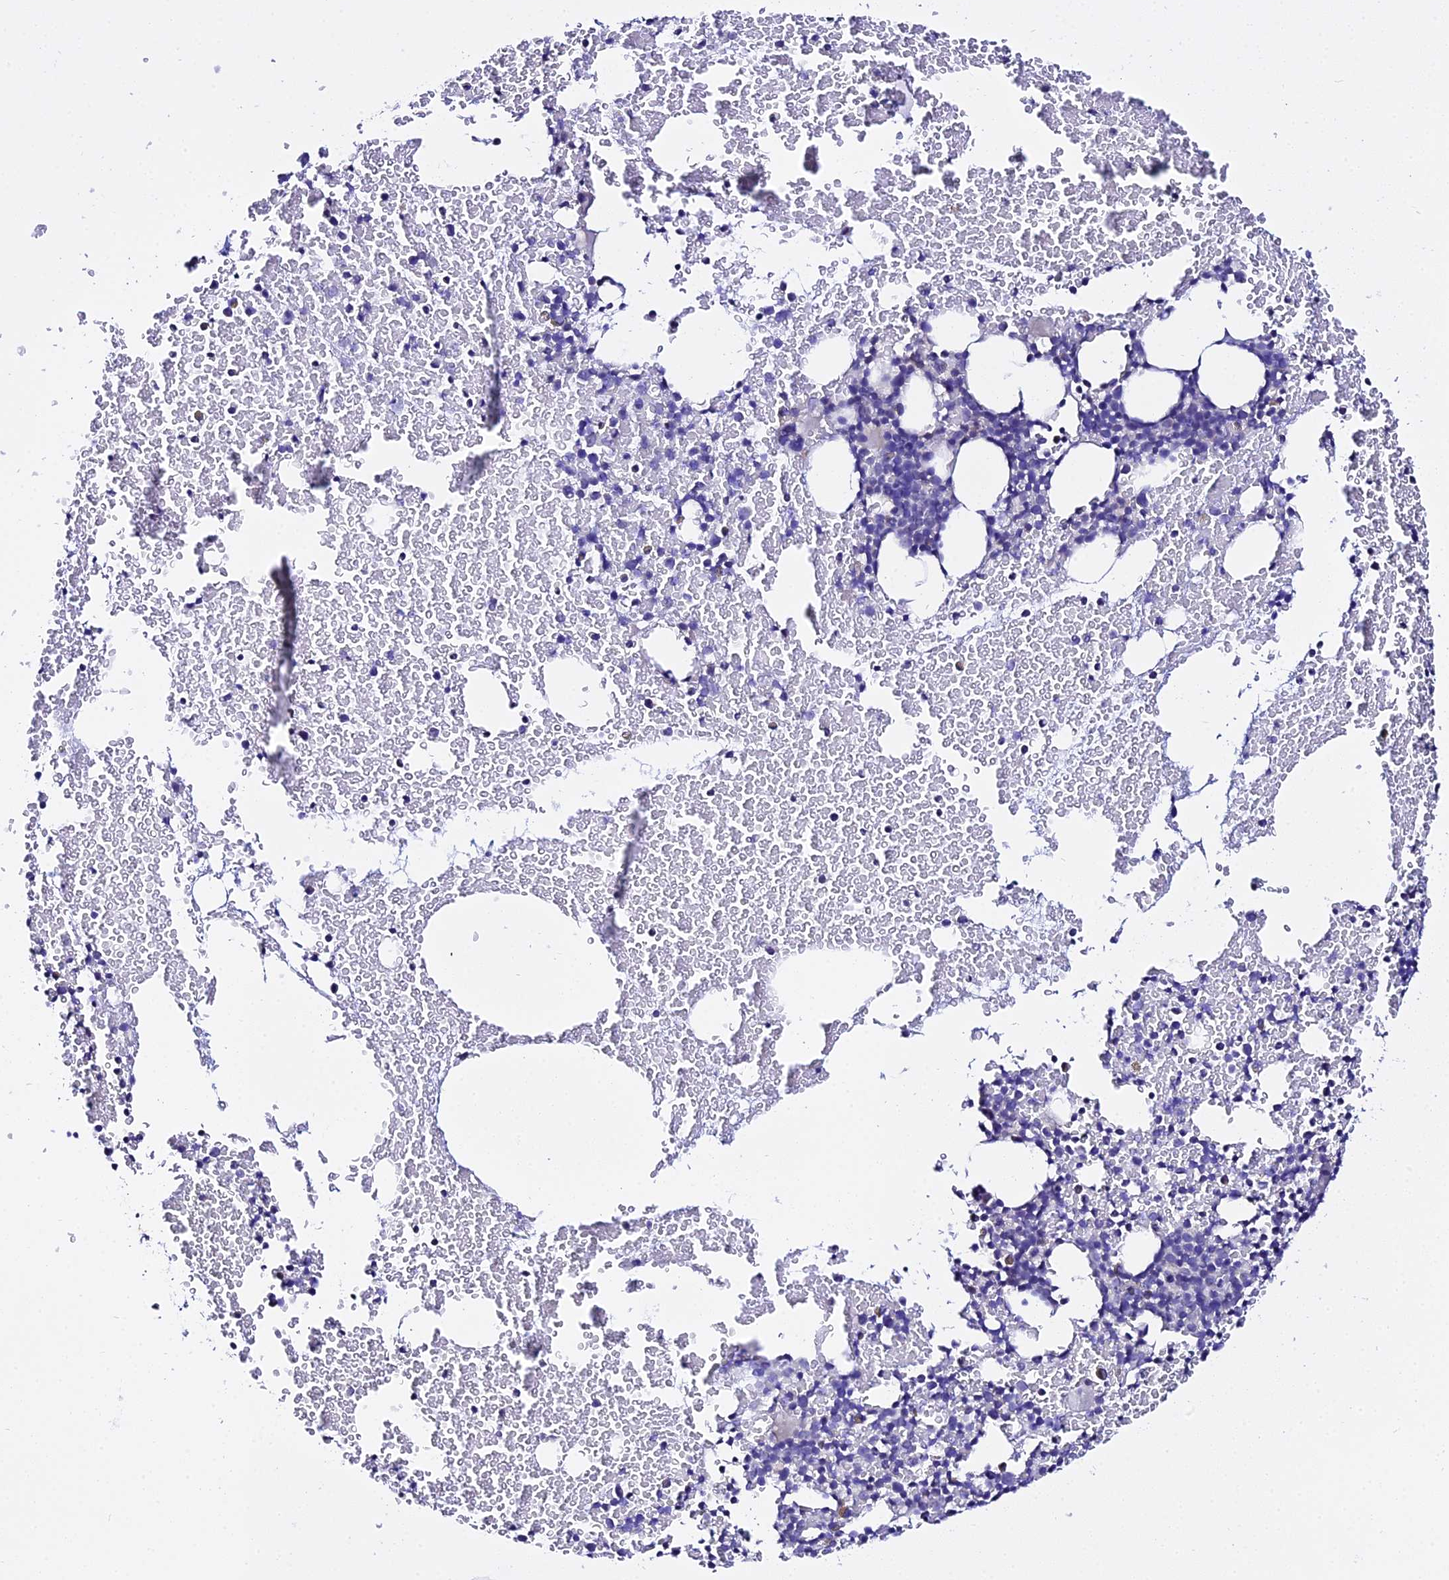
{"staining": {"intensity": "negative", "quantity": "none", "location": "none"}, "tissue": "bone marrow", "cell_type": "Hematopoietic cells", "image_type": "normal", "snomed": [{"axis": "morphology", "description": "Normal tissue, NOS"}, {"axis": "topography", "description": "Bone marrow"}], "caption": "Immunohistochemistry of normal human bone marrow displays no positivity in hematopoietic cells. (DAB IHC with hematoxylin counter stain).", "gene": "ATG16L2", "patient": {"sex": "male", "age": 57}}